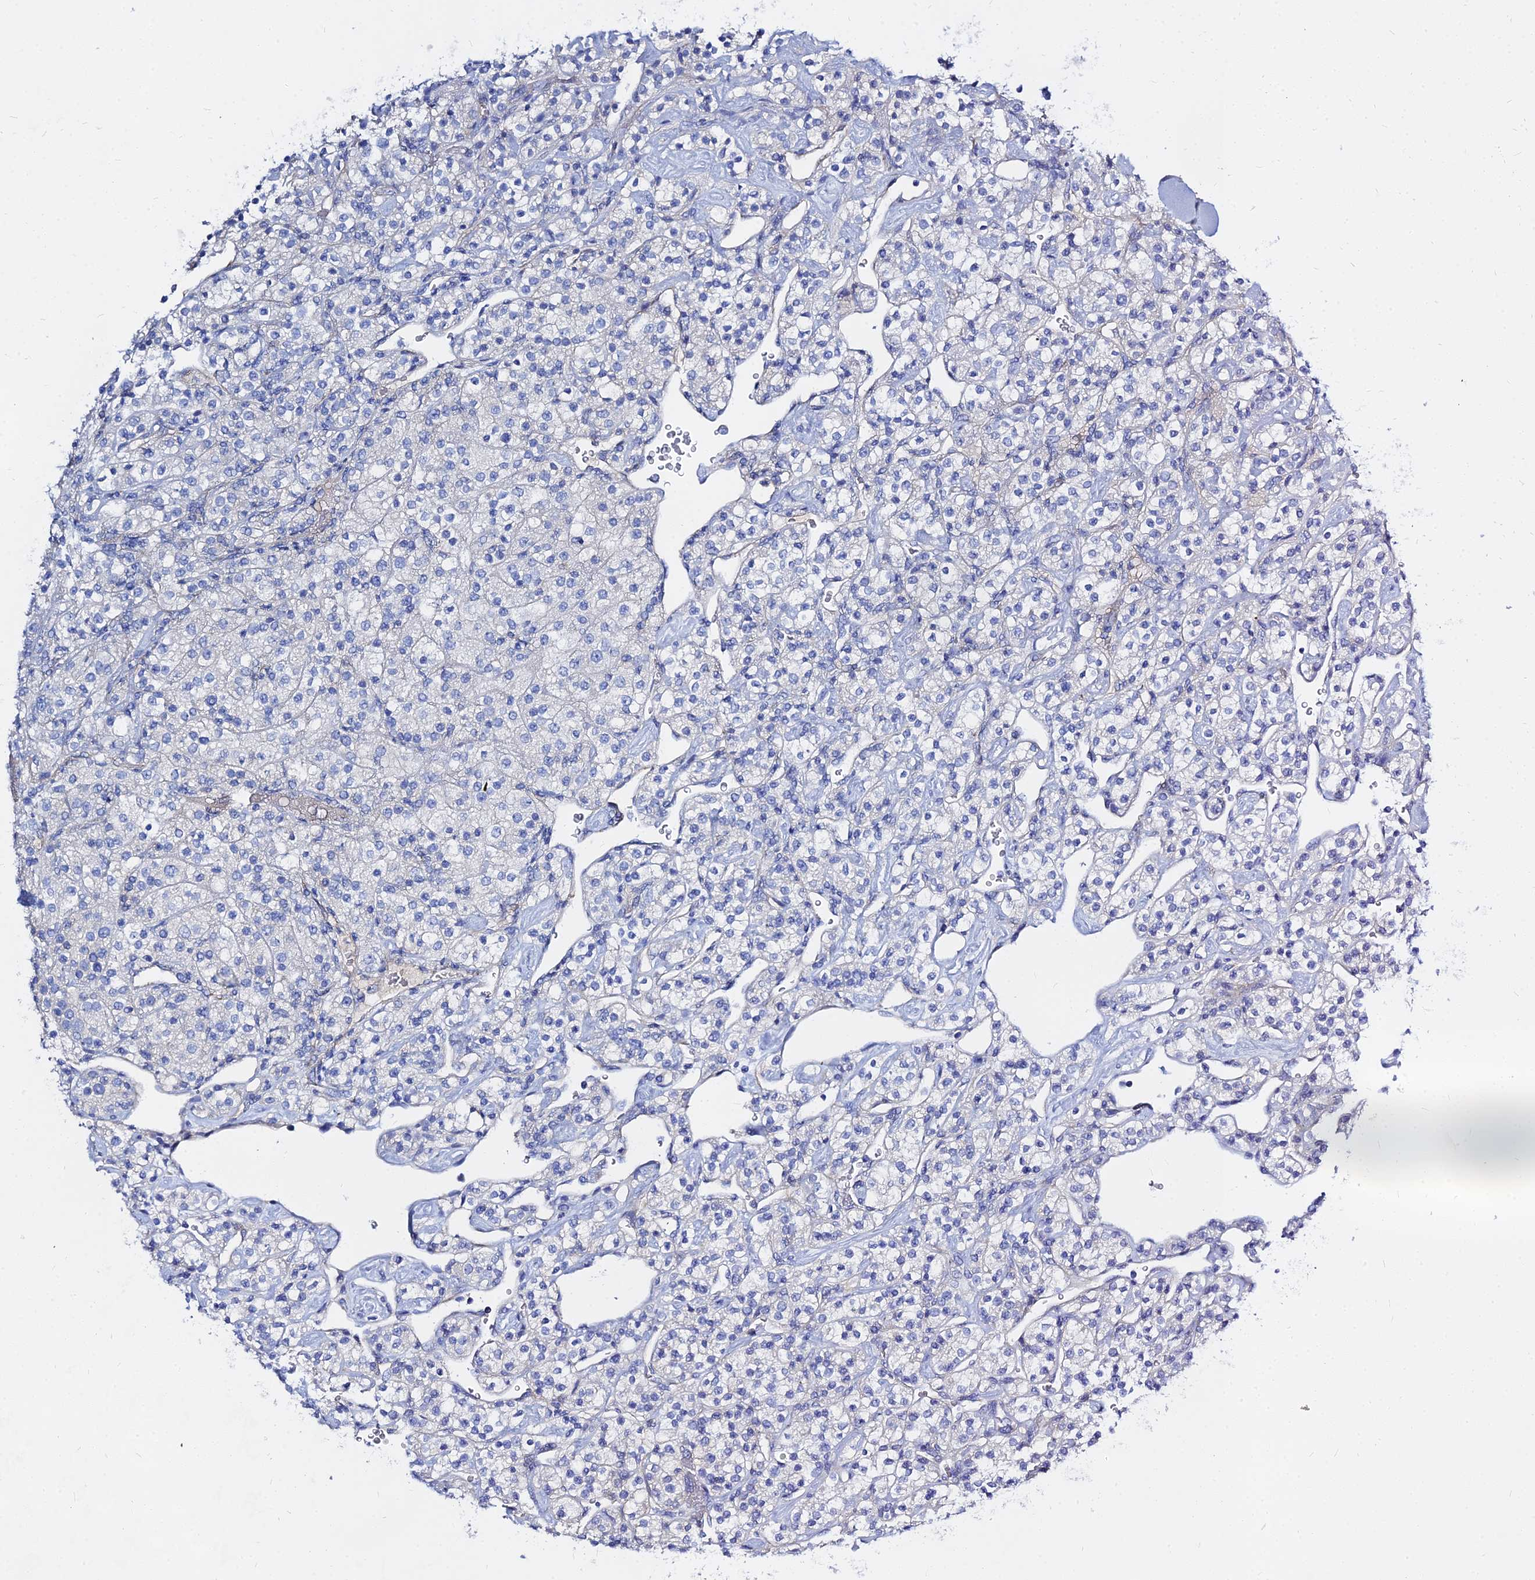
{"staining": {"intensity": "negative", "quantity": "none", "location": "none"}, "tissue": "renal cancer", "cell_type": "Tumor cells", "image_type": "cancer", "snomed": [{"axis": "morphology", "description": "Adenocarcinoma, NOS"}, {"axis": "topography", "description": "Kidney"}], "caption": "Protein analysis of renal cancer reveals no significant positivity in tumor cells.", "gene": "ZNF552", "patient": {"sex": "male", "age": 77}}